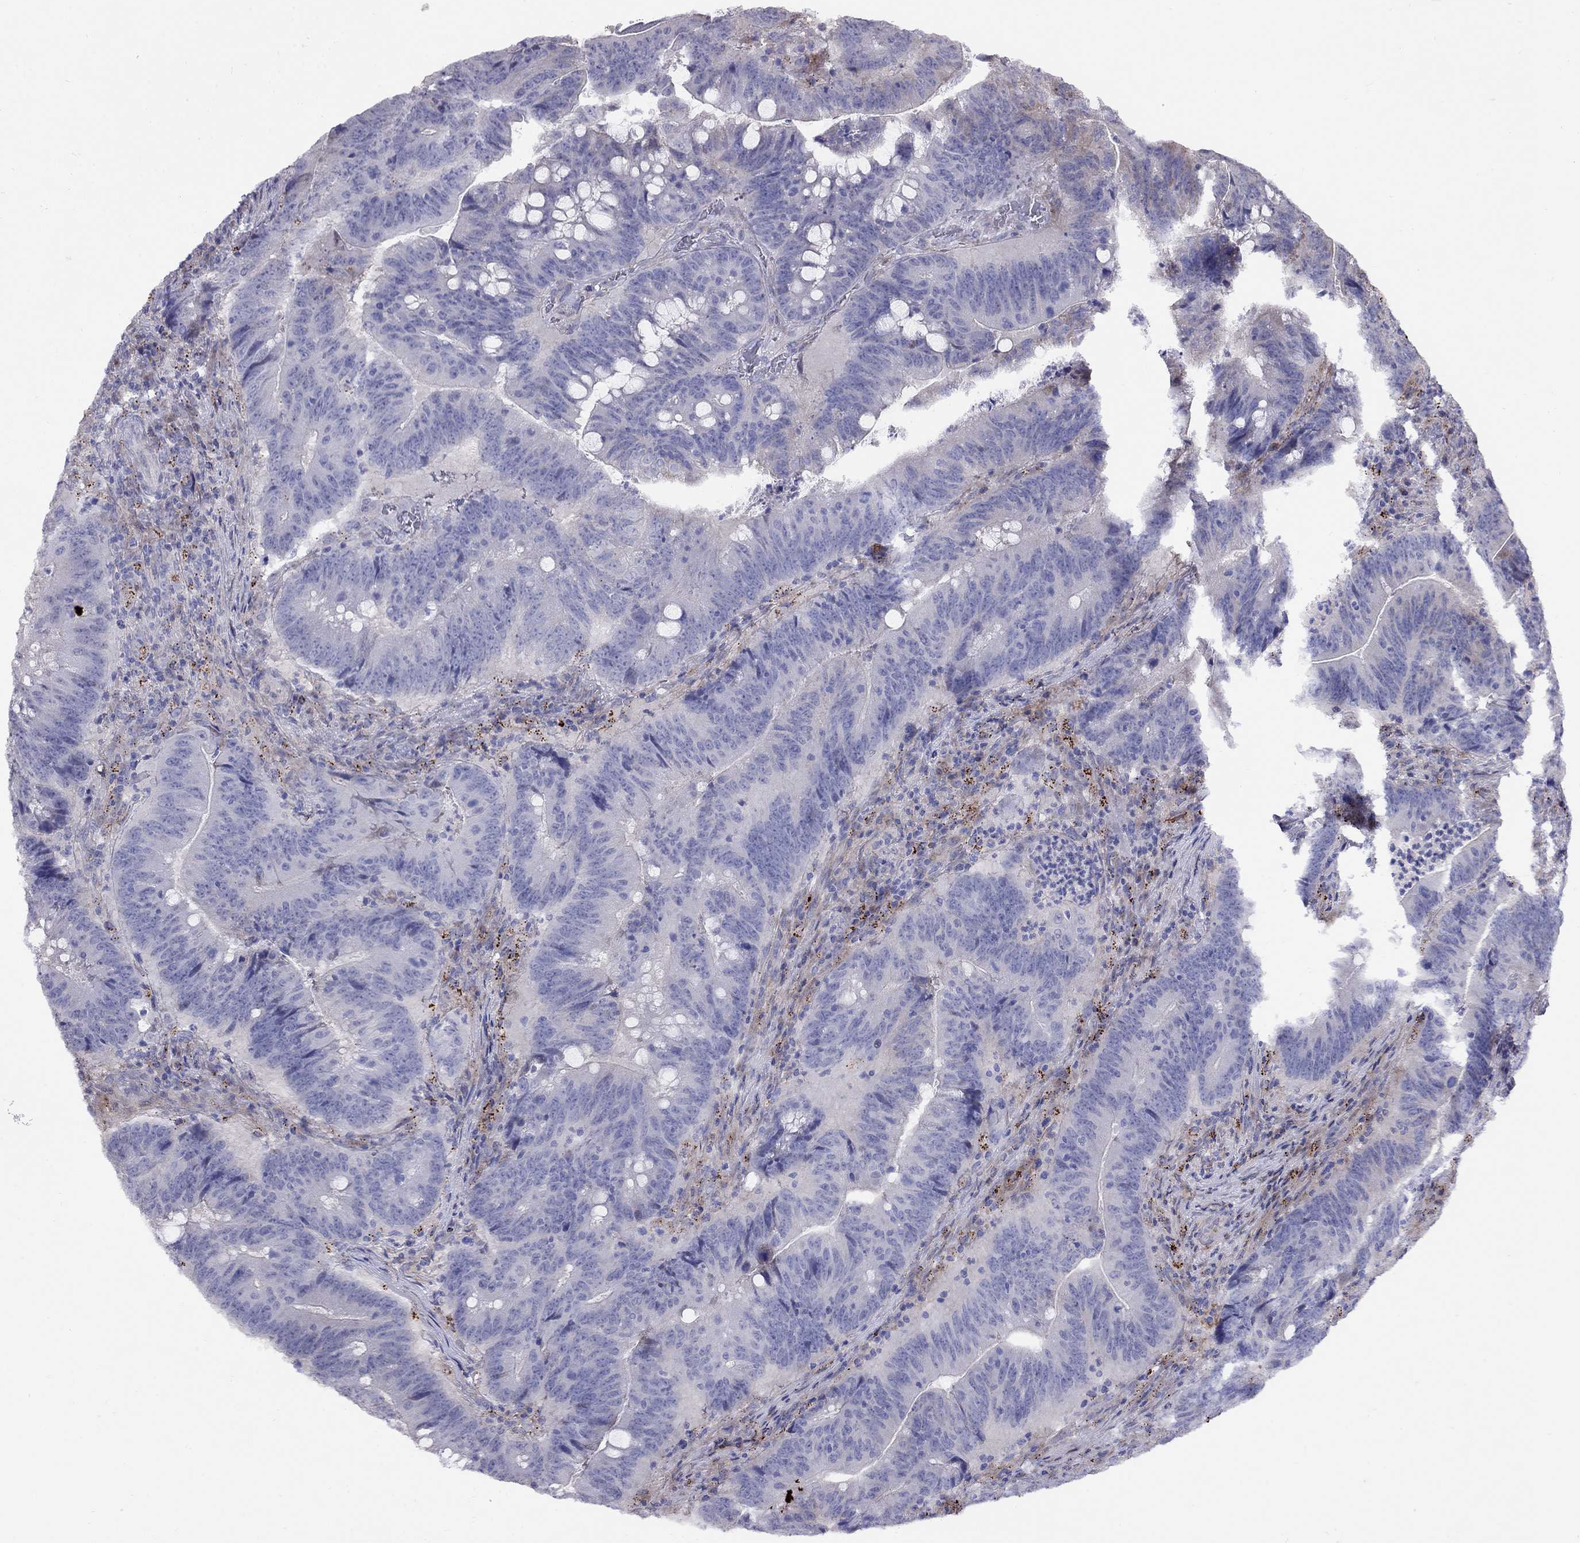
{"staining": {"intensity": "negative", "quantity": "none", "location": "none"}, "tissue": "colorectal cancer", "cell_type": "Tumor cells", "image_type": "cancer", "snomed": [{"axis": "morphology", "description": "Adenocarcinoma, NOS"}, {"axis": "topography", "description": "Colon"}], "caption": "An image of human colorectal adenocarcinoma is negative for staining in tumor cells.", "gene": "MAGEB4", "patient": {"sex": "female", "age": 87}}